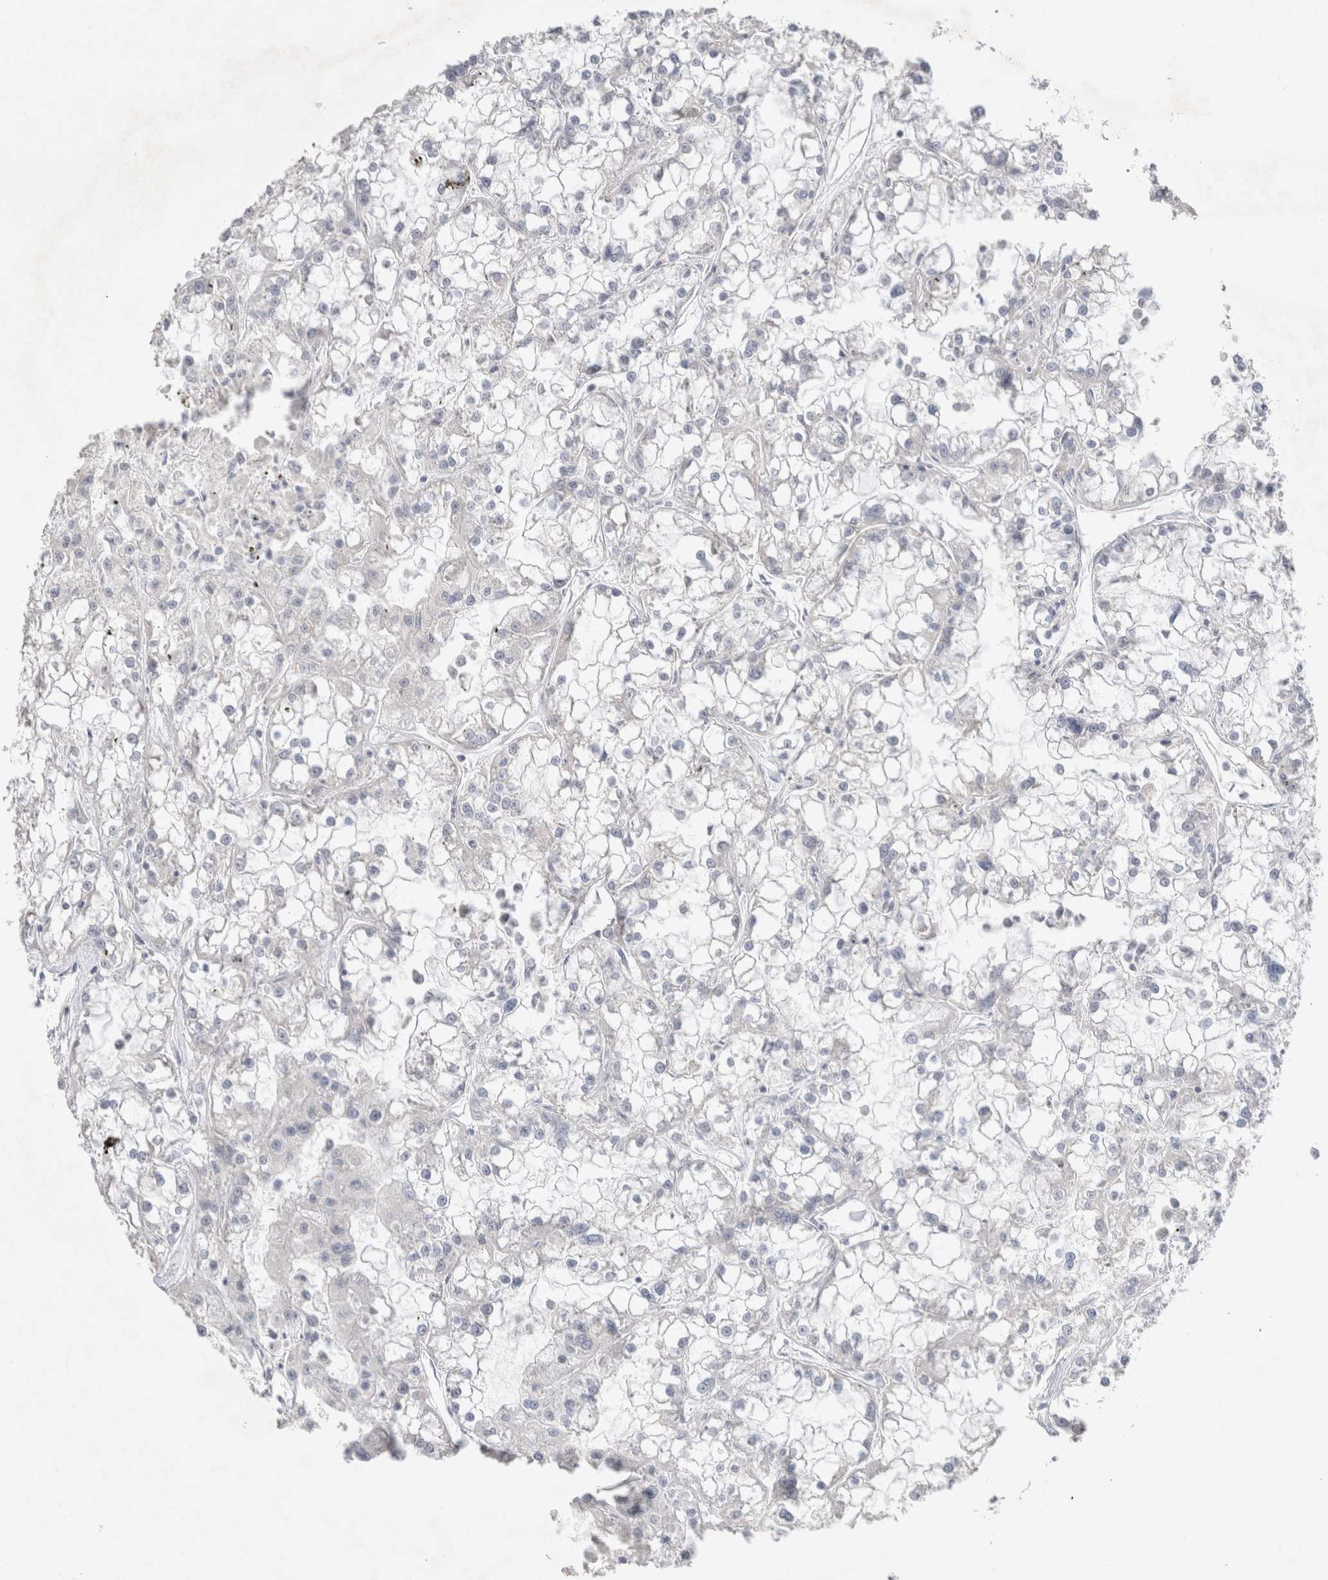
{"staining": {"intensity": "negative", "quantity": "none", "location": "none"}, "tissue": "renal cancer", "cell_type": "Tumor cells", "image_type": "cancer", "snomed": [{"axis": "morphology", "description": "Adenocarcinoma, NOS"}, {"axis": "topography", "description": "Kidney"}], "caption": "DAB (3,3'-diaminobenzidine) immunohistochemical staining of renal adenocarcinoma demonstrates no significant staining in tumor cells. (DAB immunohistochemistry (IHC) visualized using brightfield microscopy, high magnification).", "gene": "BICD2", "patient": {"sex": "female", "age": 52}}